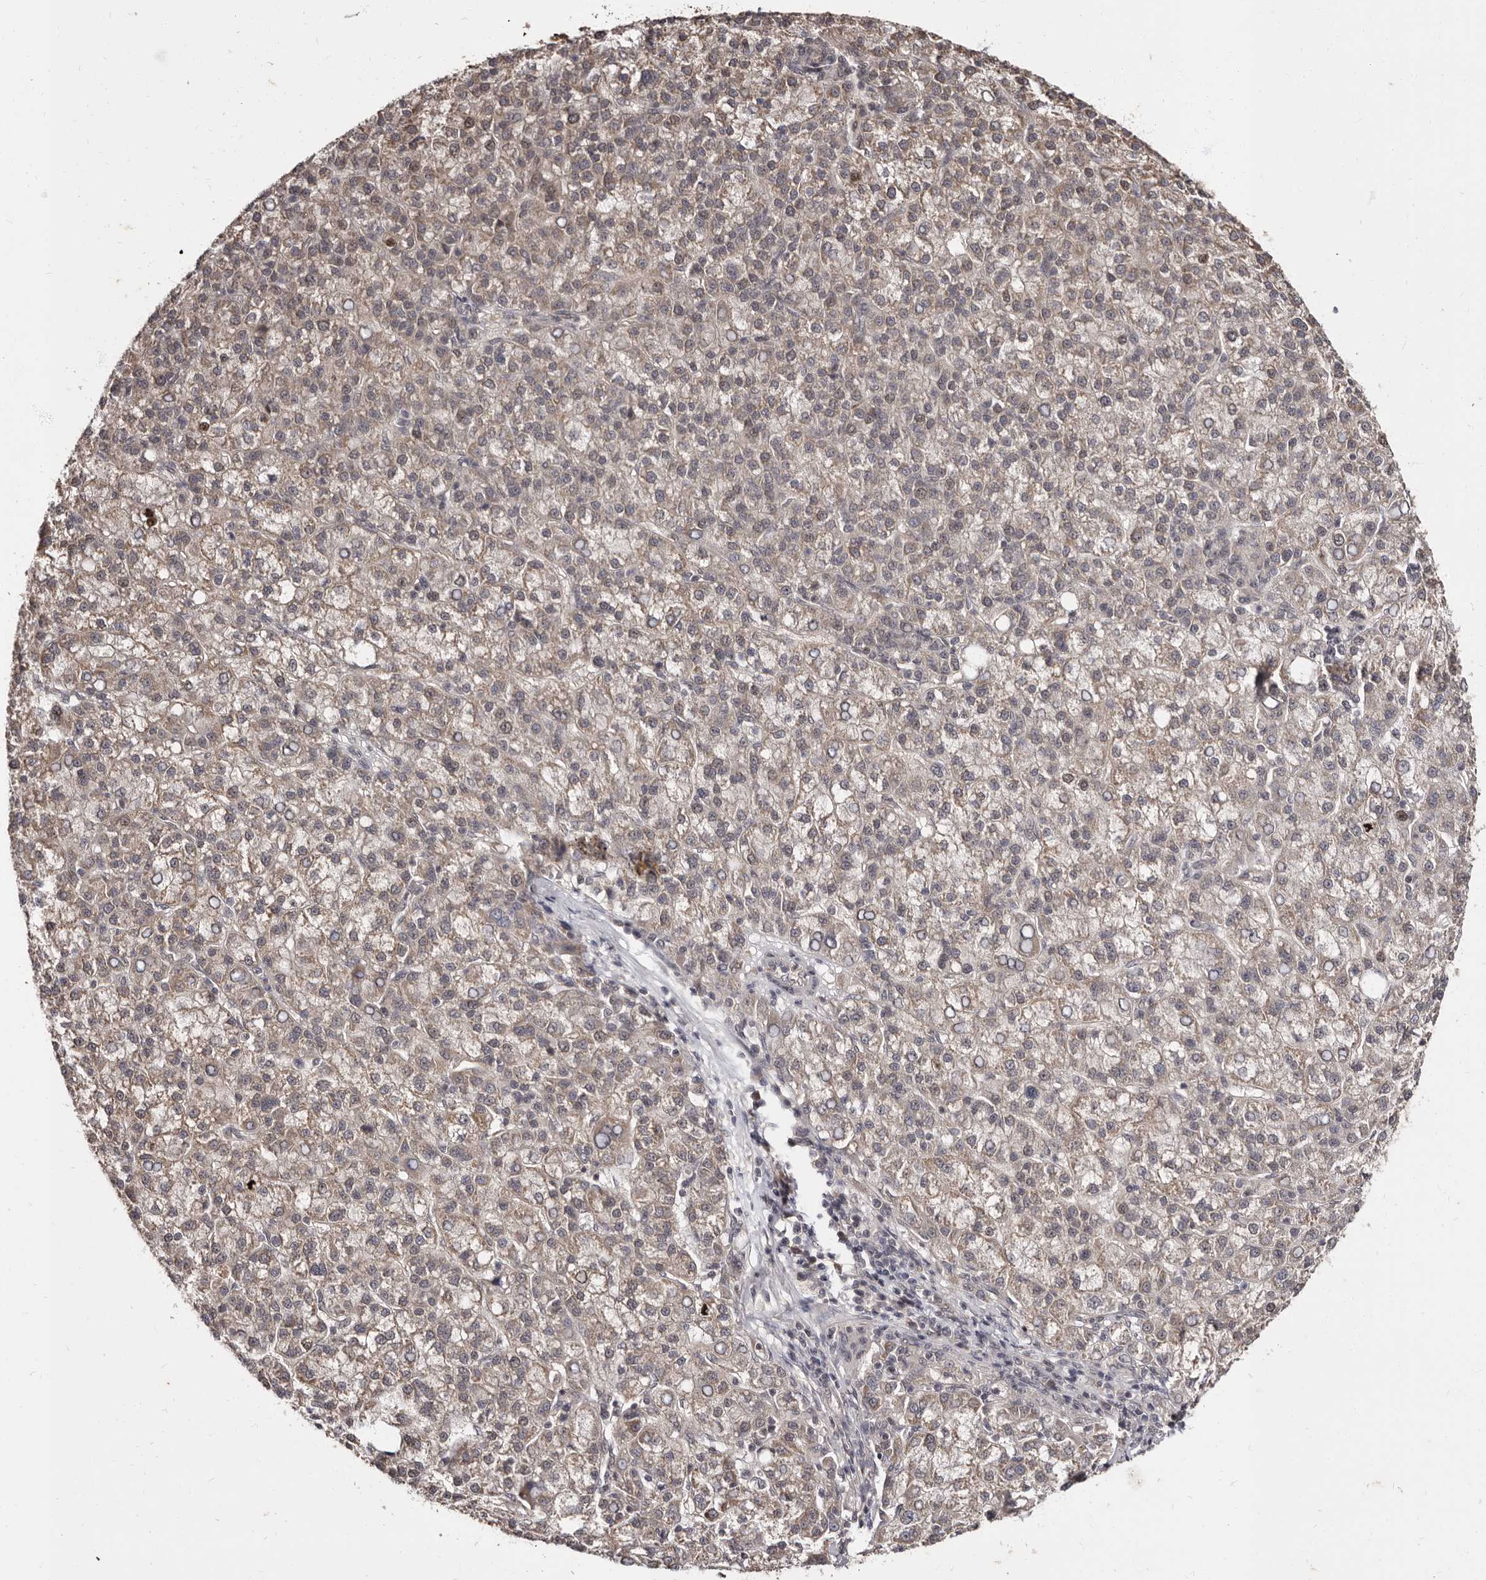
{"staining": {"intensity": "weak", "quantity": "25%-75%", "location": "cytoplasmic/membranous"}, "tissue": "liver cancer", "cell_type": "Tumor cells", "image_type": "cancer", "snomed": [{"axis": "morphology", "description": "Carcinoma, Hepatocellular, NOS"}, {"axis": "topography", "description": "Liver"}], "caption": "Protein expression analysis of human liver hepatocellular carcinoma reveals weak cytoplasmic/membranous positivity in approximately 25%-75% of tumor cells.", "gene": "TBC1D22B", "patient": {"sex": "female", "age": 58}}